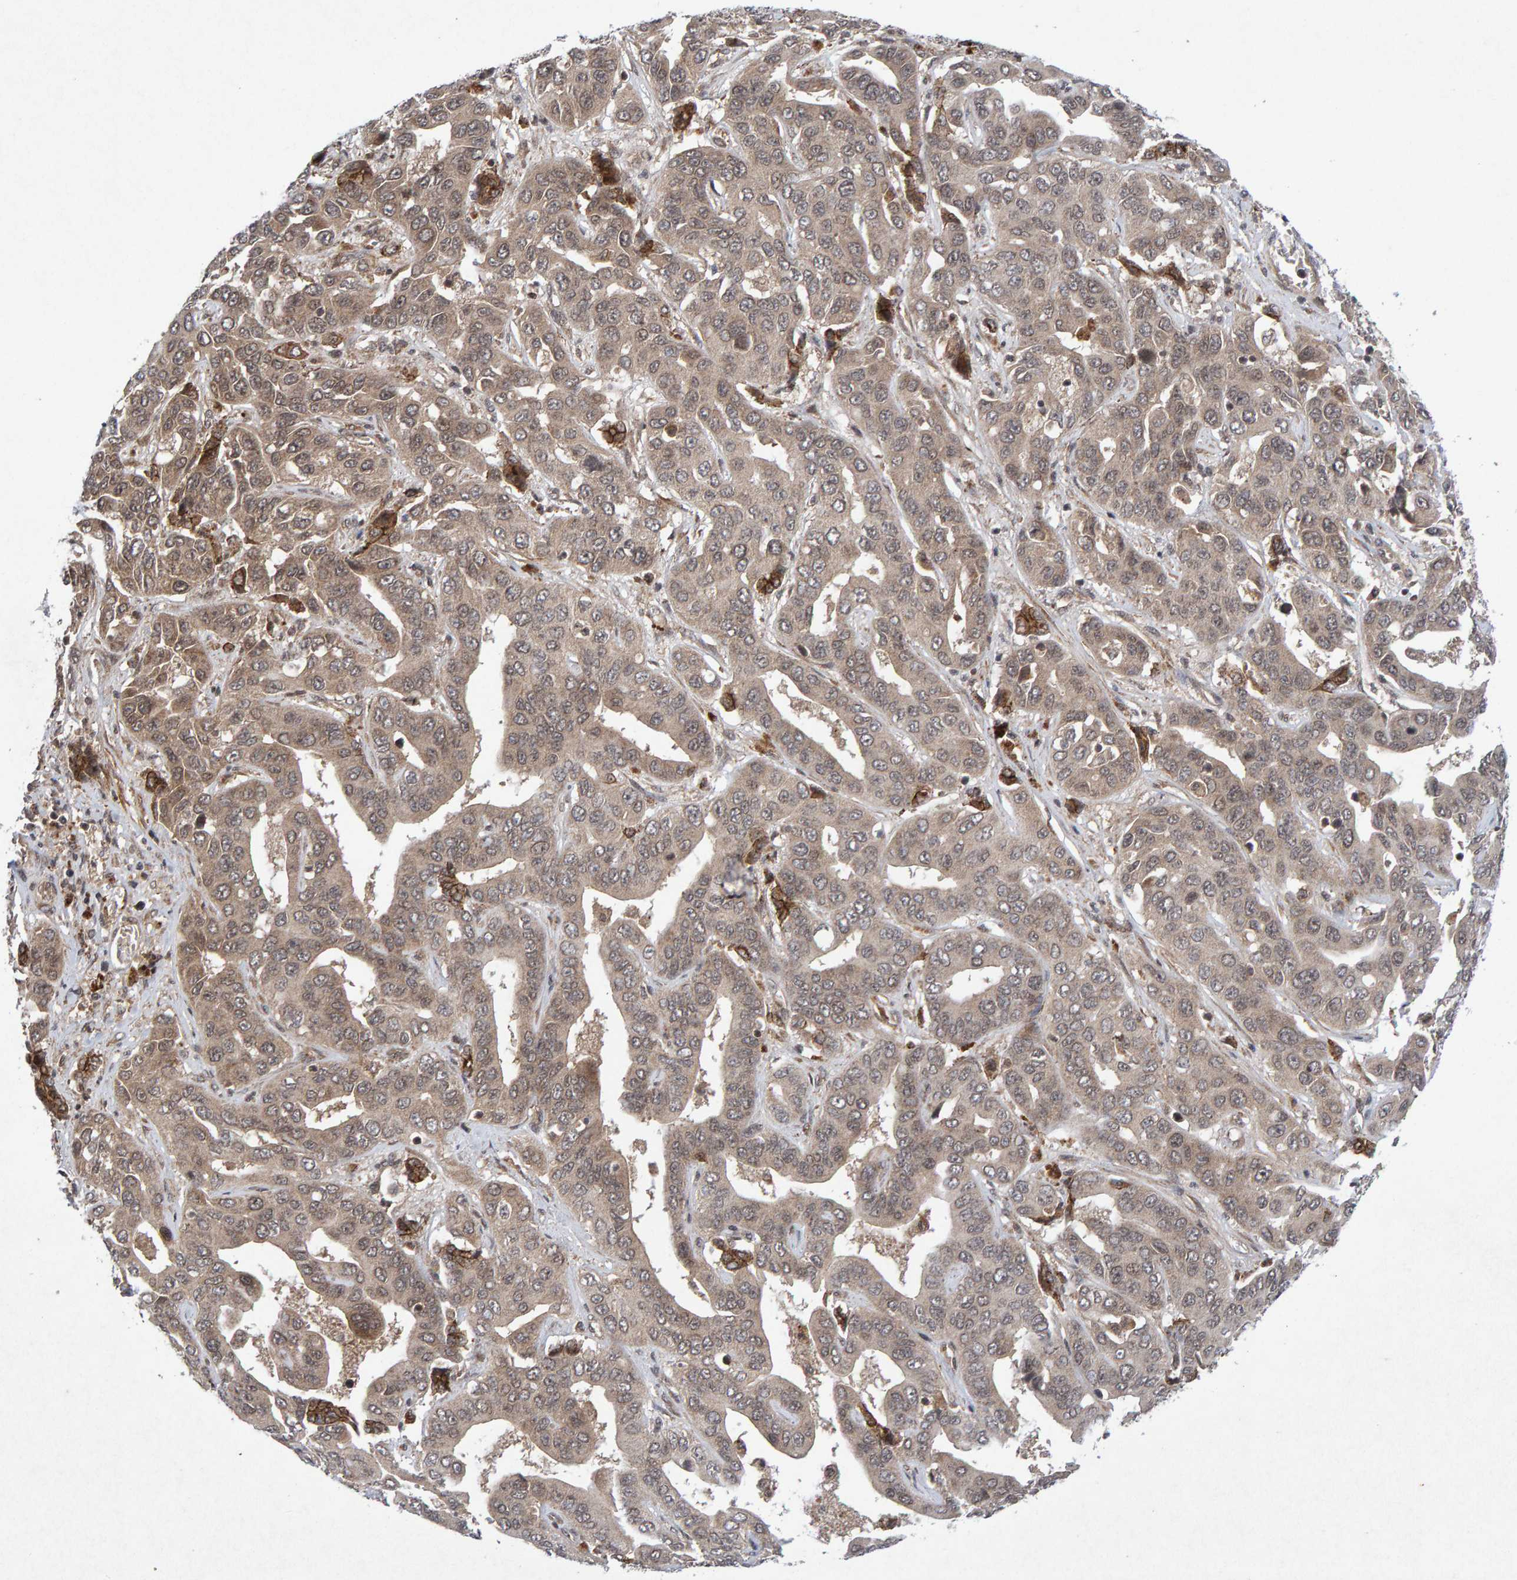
{"staining": {"intensity": "weak", "quantity": ">75%", "location": "cytoplasmic/membranous"}, "tissue": "liver cancer", "cell_type": "Tumor cells", "image_type": "cancer", "snomed": [{"axis": "morphology", "description": "Cholangiocarcinoma"}, {"axis": "topography", "description": "Liver"}], "caption": "A brown stain labels weak cytoplasmic/membranous staining of a protein in liver cholangiocarcinoma tumor cells. (Stains: DAB in brown, nuclei in blue, Microscopy: brightfield microscopy at high magnification).", "gene": "CDH2", "patient": {"sex": "female", "age": 52}}